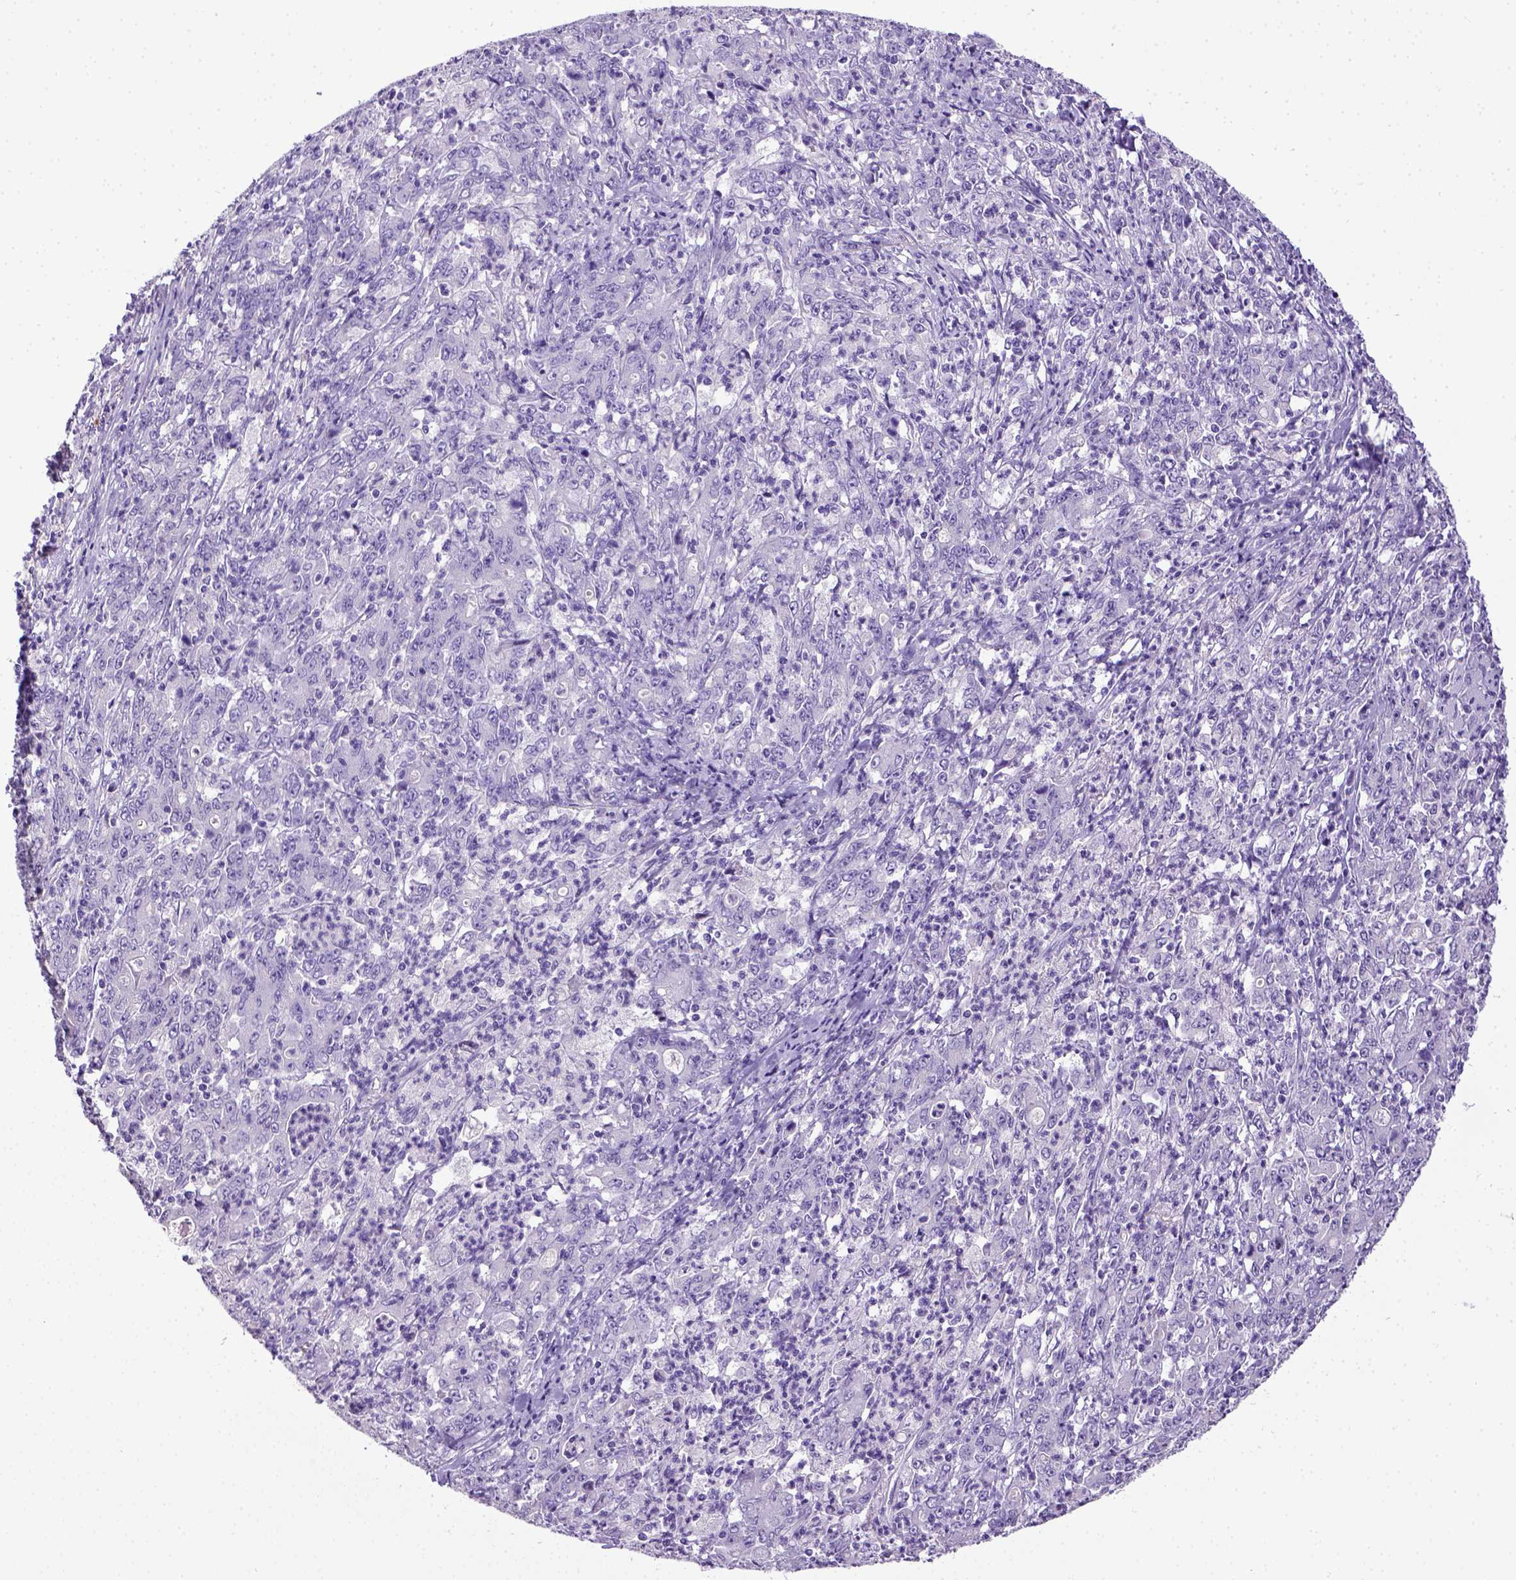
{"staining": {"intensity": "negative", "quantity": "none", "location": "none"}, "tissue": "stomach cancer", "cell_type": "Tumor cells", "image_type": "cancer", "snomed": [{"axis": "morphology", "description": "Adenocarcinoma, NOS"}, {"axis": "topography", "description": "Stomach, lower"}], "caption": "A high-resolution micrograph shows immunohistochemistry (IHC) staining of stomach cancer (adenocarcinoma), which demonstrates no significant positivity in tumor cells. (DAB (3,3'-diaminobenzidine) IHC, high magnification).", "gene": "ITIH4", "patient": {"sex": "female", "age": 71}}